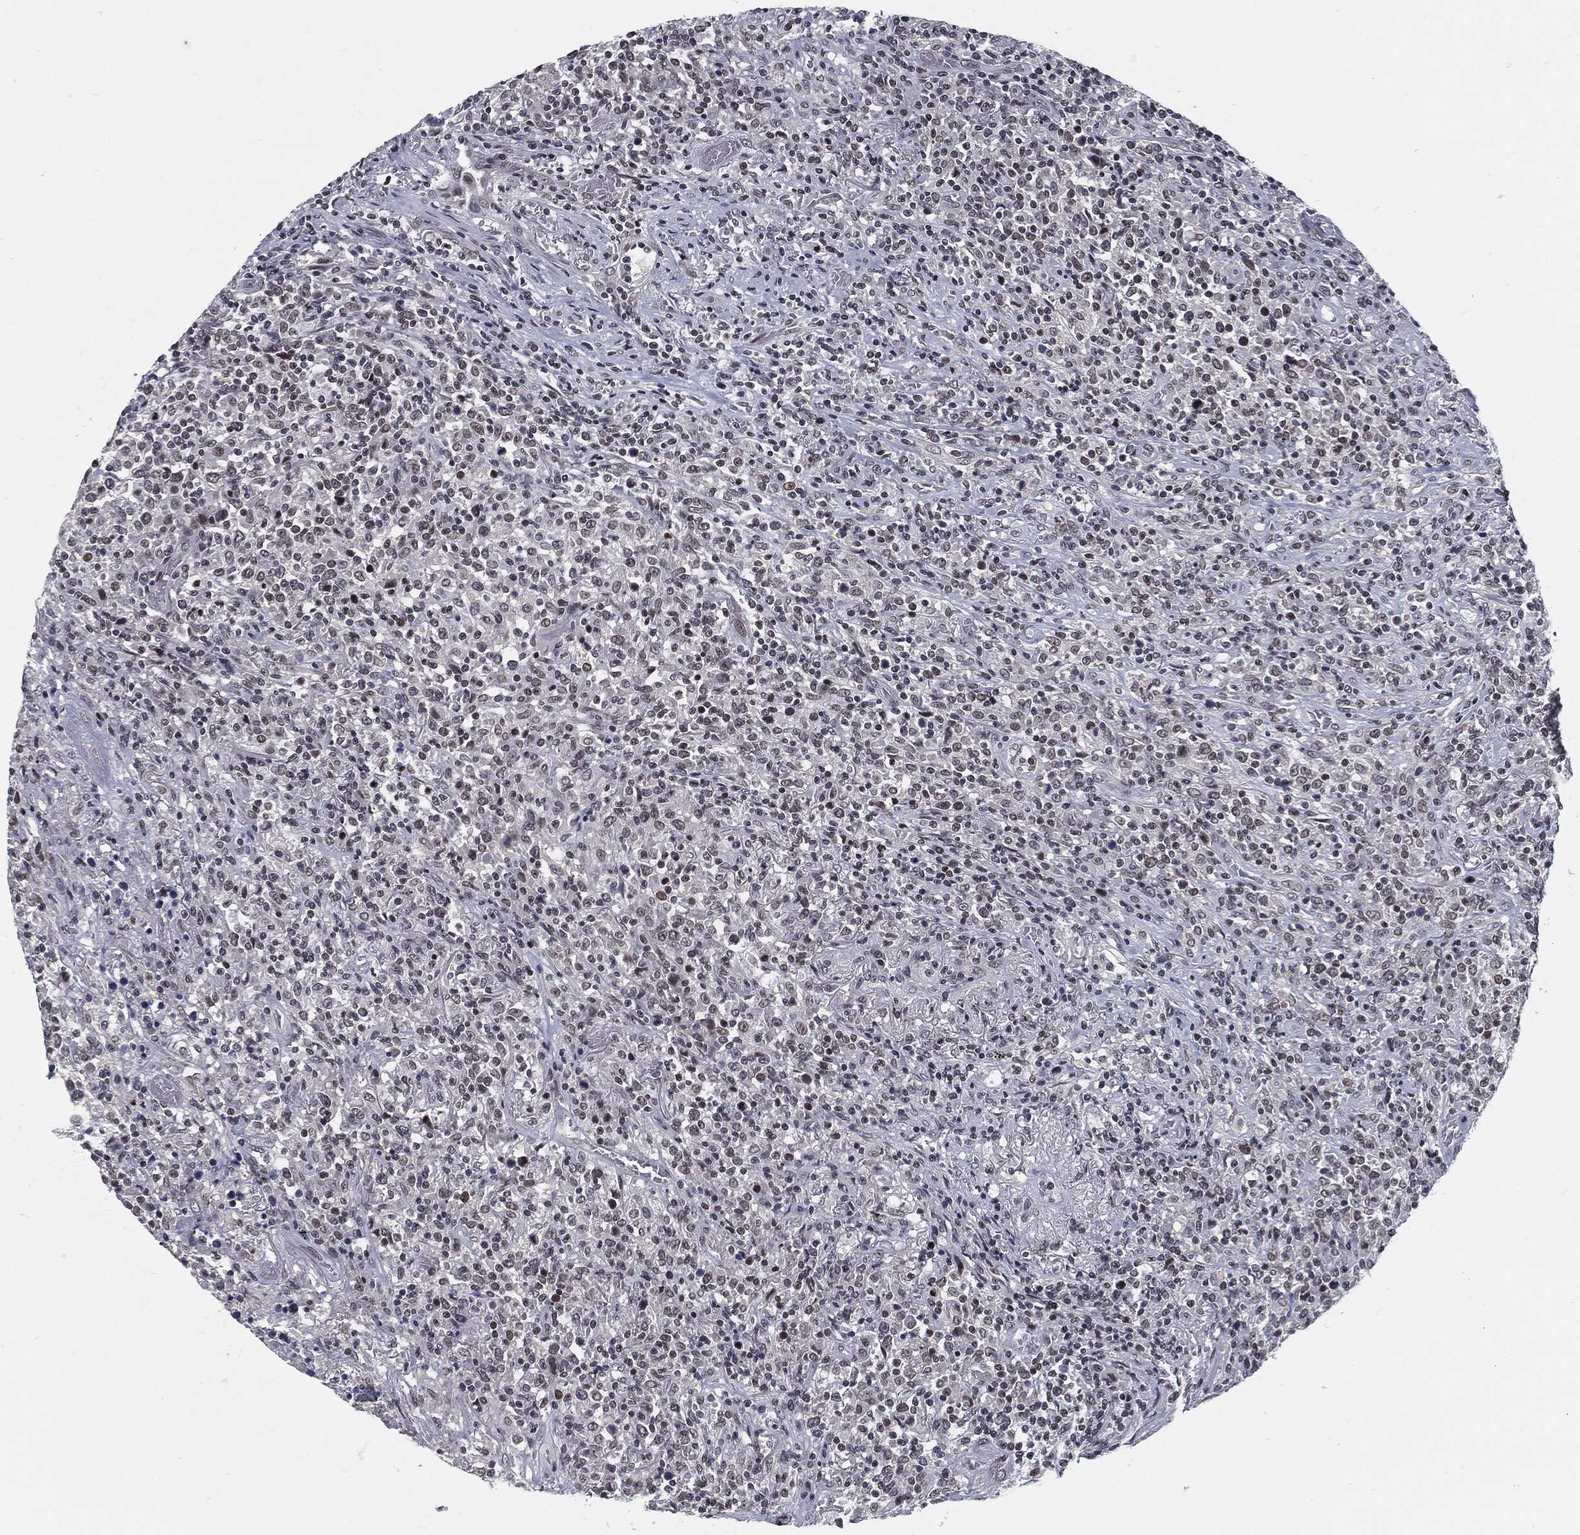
{"staining": {"intensity": "strong", "quantity": "<25%", "location": "nuclear"}, "tissue": "lymphoma", "cell_type": "Tumor cells", "image_type": "cancer", "snomed": [{"axis": "morphology", "description": "Malignant lymphoma, non-Hodgkin's type, High grade"}, {"axis": "topography", "description": "Lung"}], "caption": "This is an image of immunohistochemistry (IHC) staining of lymphoma, which shows strong expression in the nuclear of tumor cells.", "gene": "ANXA1", "patient": {"sex": "male", "age": 79}}